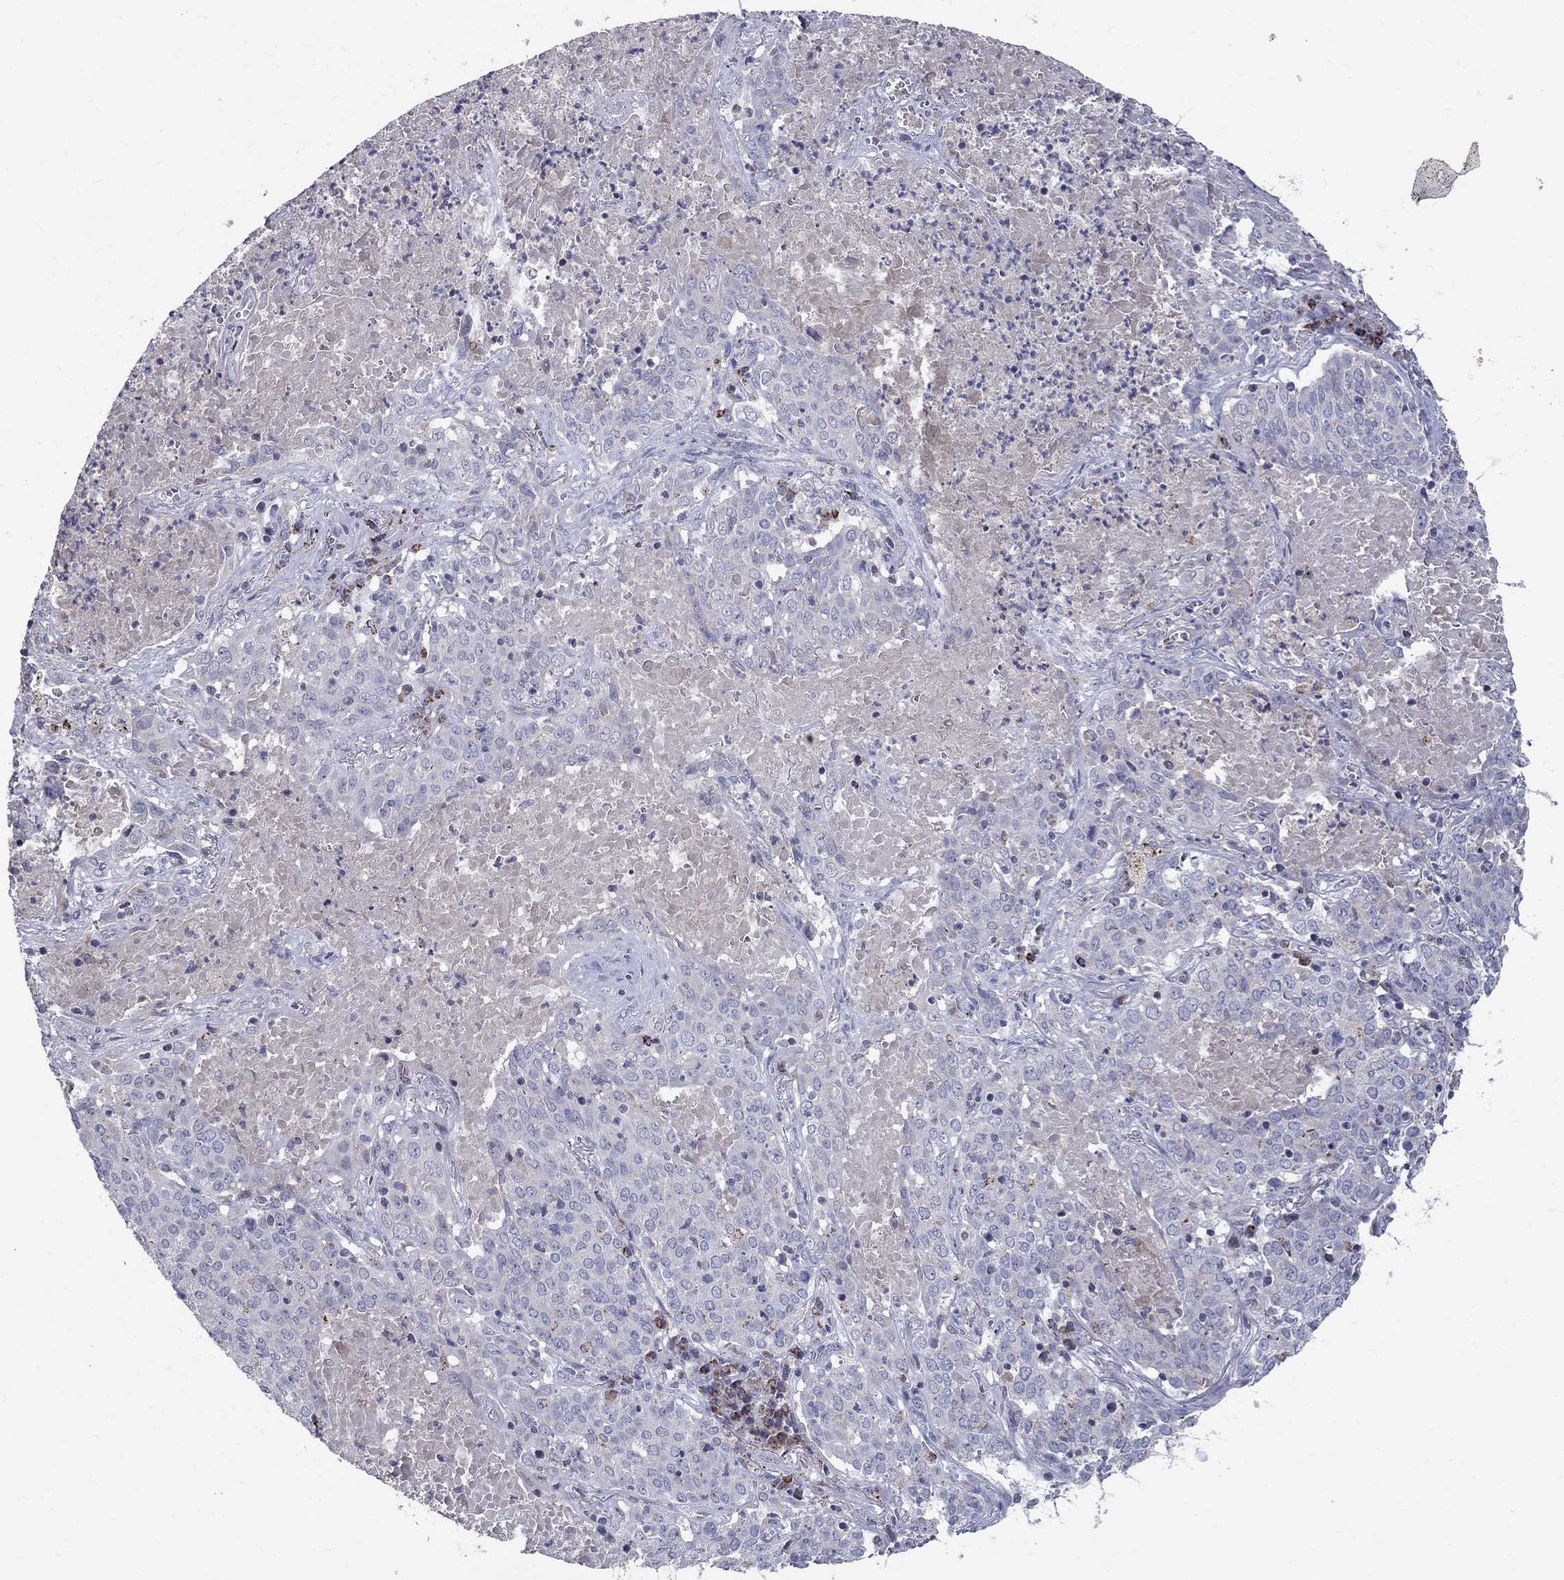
{"staining": {"intensity": "negative", "quantity": "none", "location": "none"}, "tissue": "lung cancer", "cell_type": "Tumor cells", "image_type": "cancer", "snomed": [{"axis": "morphology", "description": "Squamous cell carcinoma, NOS"}, {"axis": "topography", "description": "Lung"}], "caption": "This histopathology image is of lung cancer stained with IHC to label a protein in brown with the nuclei are counter-stained blue. There is no expression in tumor cells.", "gene": "SLC4A10", "patient": {"sex": "male", "age": 82}}